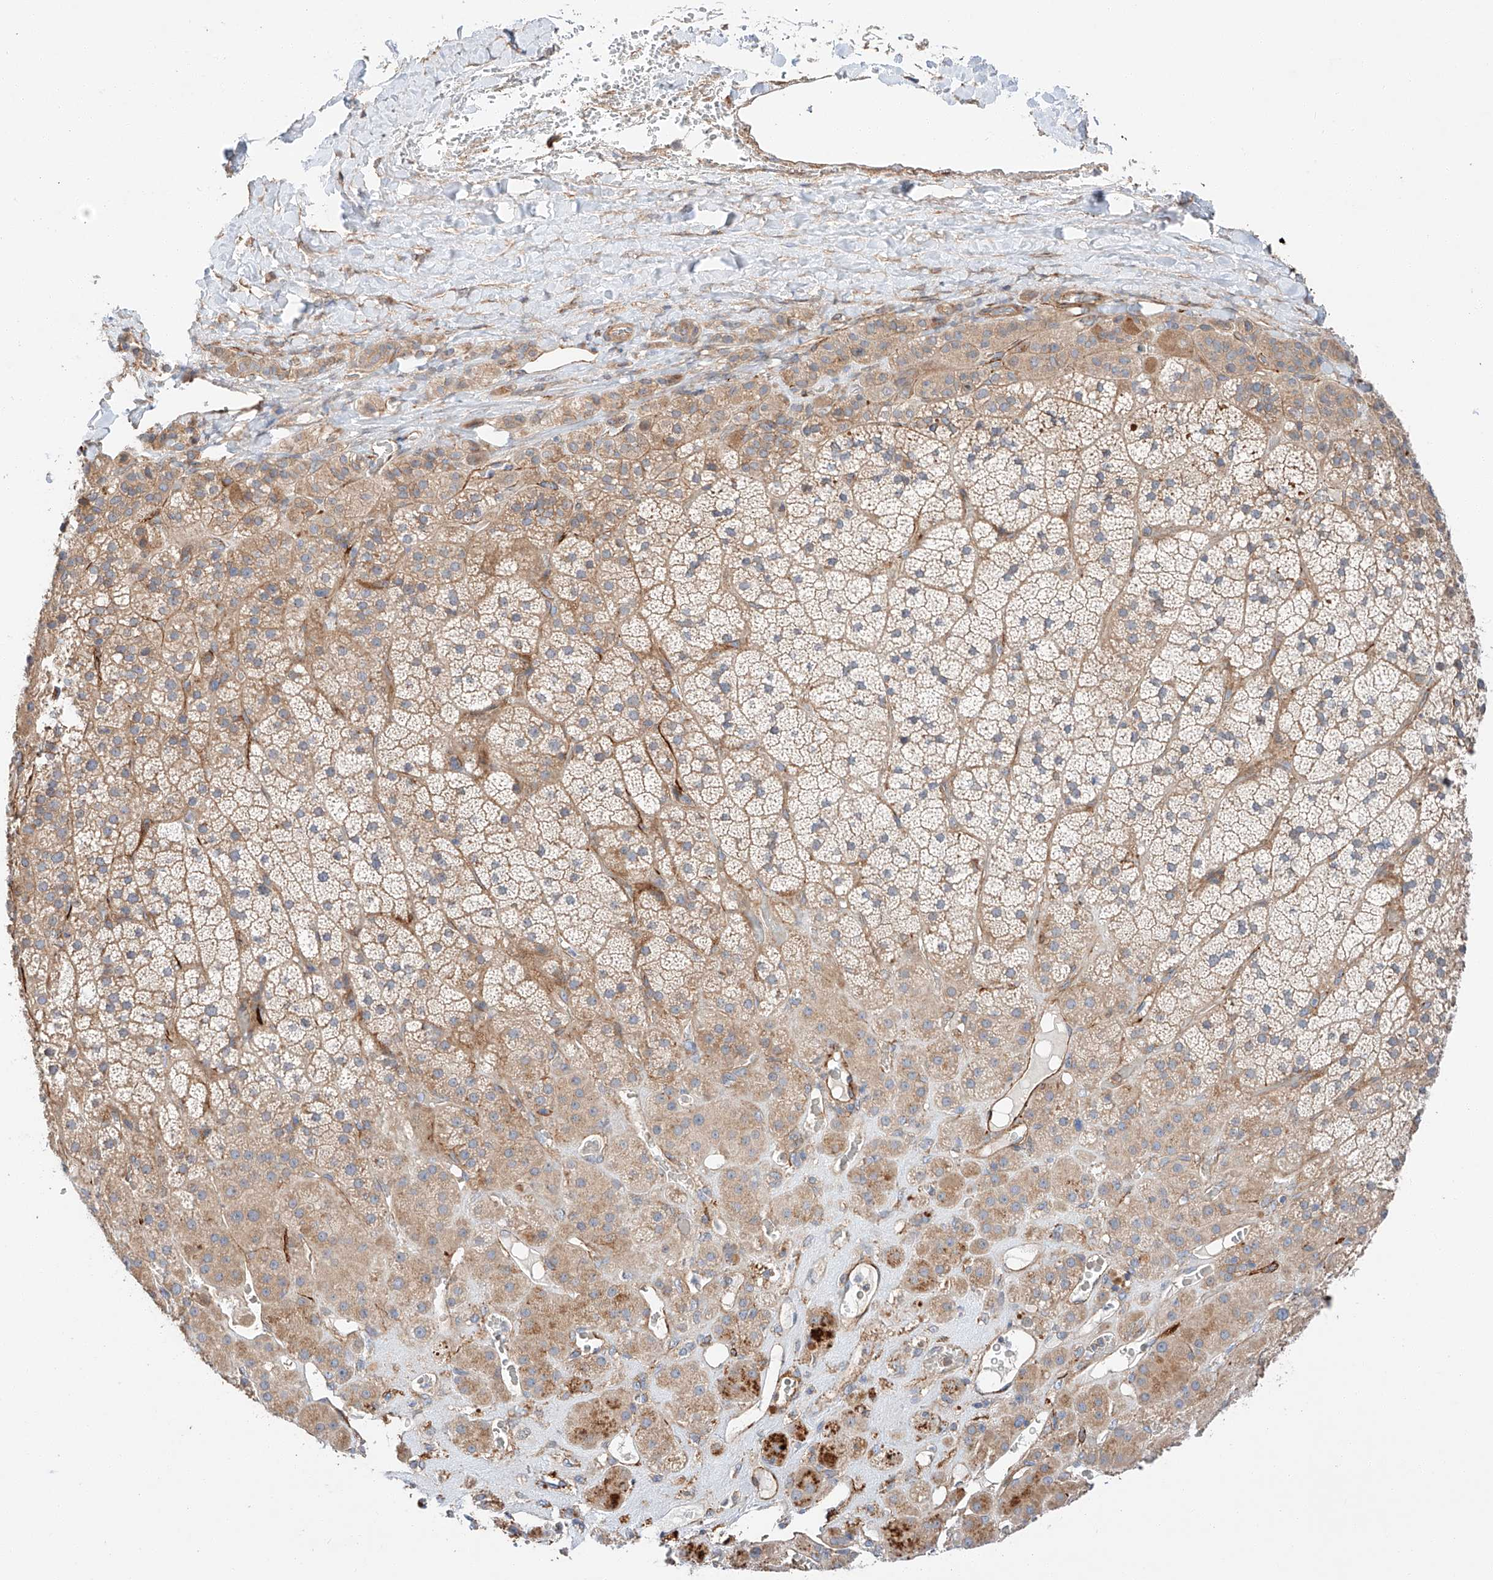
{"staining": {"intensity": "moderate", "quantity": ">75%", "location": "cytoplasmic/membranous"}, "tissue": "adrenal gland", "cell_type": "Glandular cells", "image_type": "normal", "snomed": [{"axis": "morphology", "description": "Normal tissue, NOS"}, {"axis": "topography", "description": "Adrenal gland"}], "caption": "Immunohistochemistry (IHC) (DAB) staining of normal human adrenal gland displays moderate cytoplasmic/membranous protein staining in approximately >75% of glandular cells. The staining was performed using DAB to visualize the protein expression in brown, while the nuclei were stained in blue with hematoxylin (Magnification: 20x).", "gene": "MINDY4", "patient": {"sex": "male", "age": 57}}